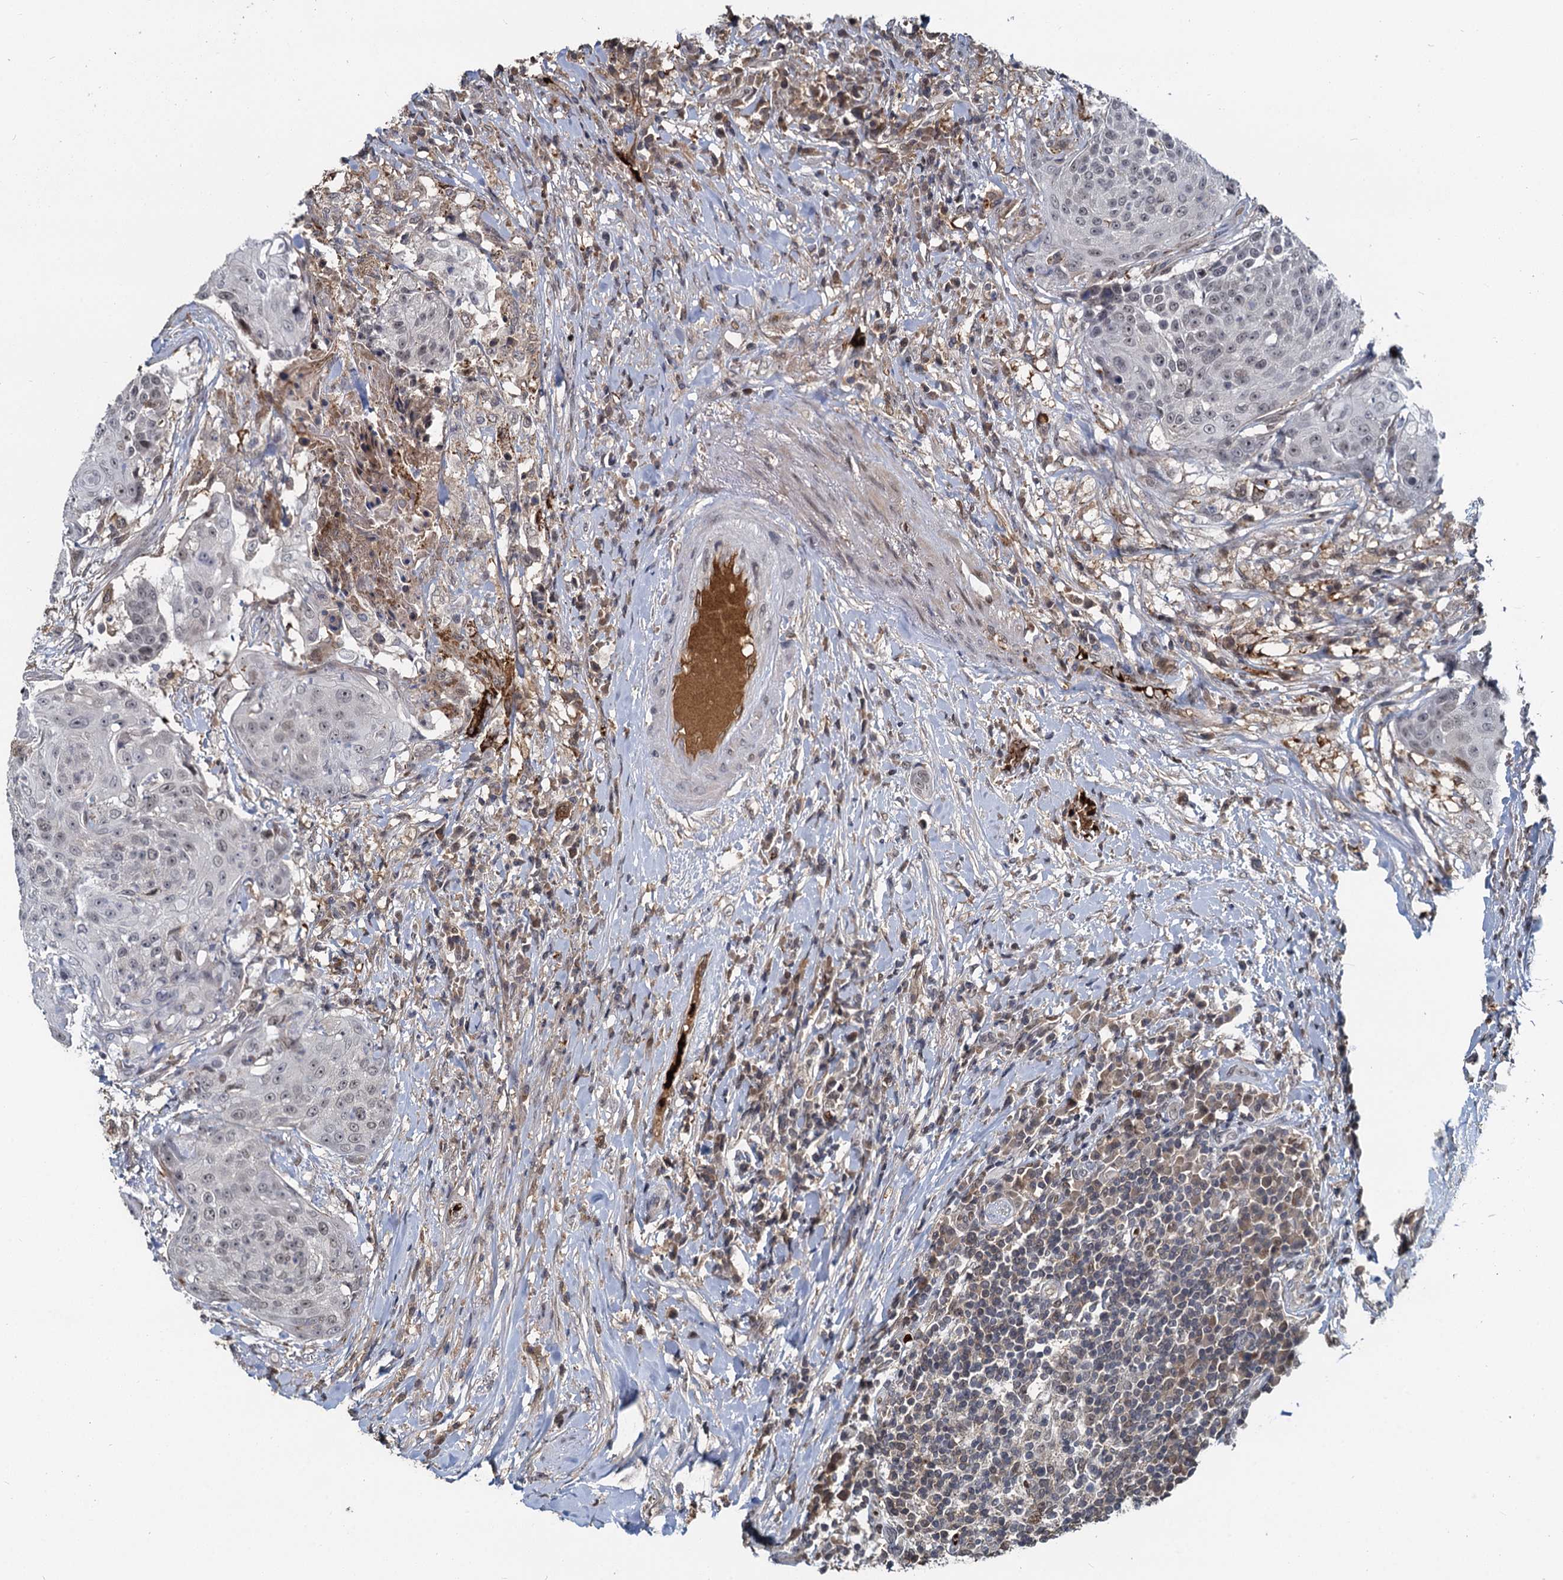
{"staining": {"intensity": "weak", "quantity": "25%-75%", "location": "nuclear"}, "tissue": "urothelial cancer", "cell_type": "Tumor cells", "image_type": "cancer", "snomed": [{"axis": "morphology", "description": "Urothelial carcinoma, High grade"}, {"axis": "topography", "description": "Urinary bladder"}], "caption": "Urothelial cancer tissue exhibits weak nuclear positivity in about 25%-75% of tumor cells, visualized by immunohistochemistry.", "gene": "FANCI", "patient": {"sex": "female", "age": 63}}